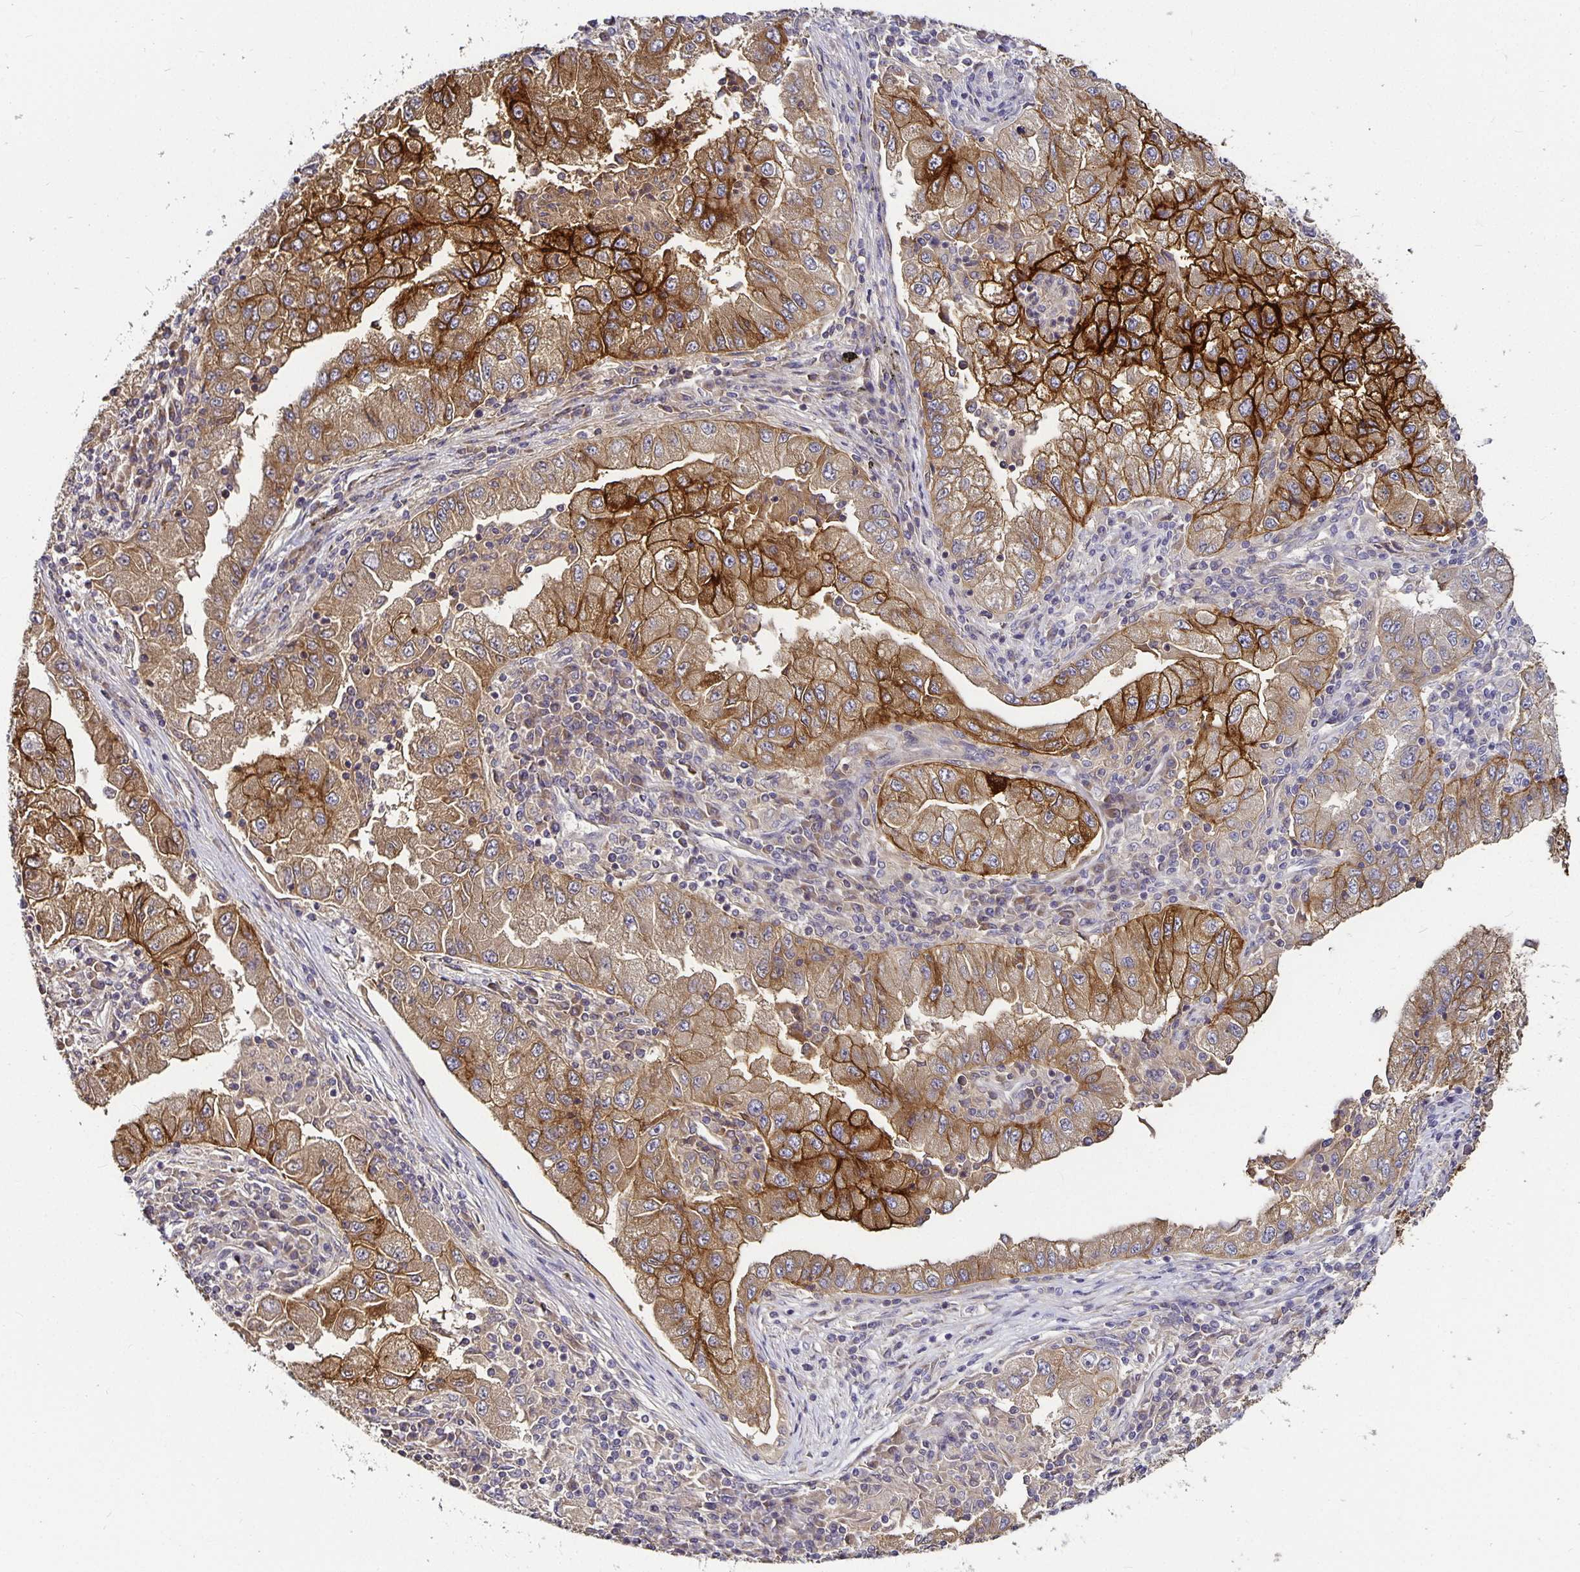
{"staining": {"intensity": "moderate", "quantity": ">75%", "location": "cytoplasmic/membranous"}, "tissue": "lung cancer", "cell_type": "Tumor cells", "image_type": "cancer", "snomed": [{"axis": "morphology", "description": "Adenocarcinoma, NOS"}, {"axis": "morphology", "description": "Adenocarcinoma primary or metastatic"}, {"axis": "topography", "description": "Lung"}], "caption": "Protein expression analysis of human lung cancer reveals moderate cytoplasmic/membranous staining in approximately >75% of tumor cells.", "gene": "CA12", "patient": {"sex": "male", "age": 74}}